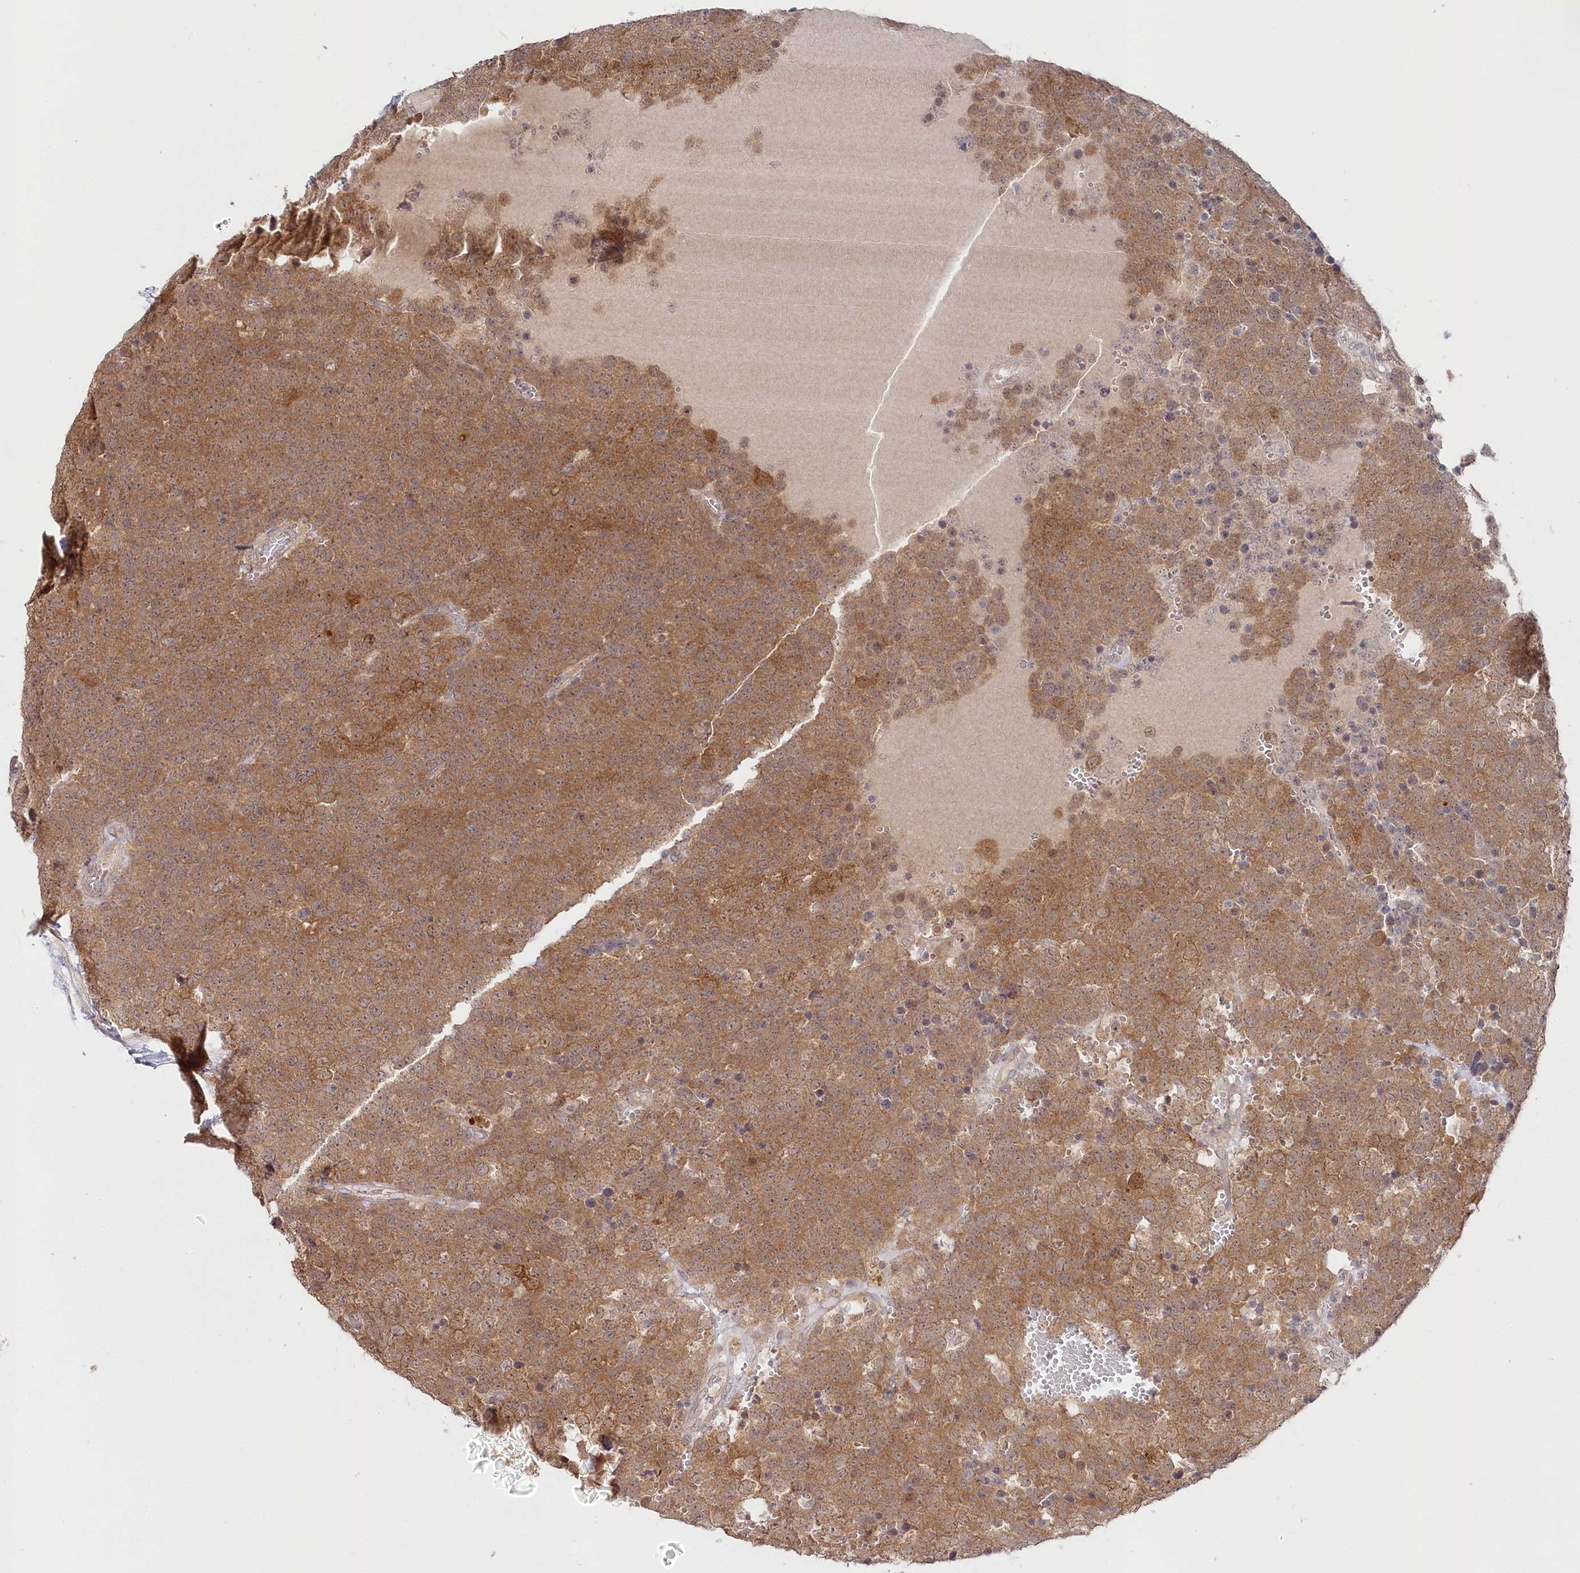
{"staining": {"intensity": "moderate", "quantity": ">75%", "location": "cytoplasmic/membranous"}, "tissue": "testis cancer", "cell_type": "Tumor cells", "image_type": "cancer", "snomed": [{"axis": "morphology", "description": "Seminoma, NOS"}, {"axis": "topography", "description": "Testis"}], "caption": "Protein expression analysis of human testis cancer (seminoma) reveals moderate cytoplasmic/membranous positivity in approximately >75% of tumor cells. (brown staining indicates protein expression, while blue staining denotes nuclei).", "gene": "AAMDC", "patient": {"sex": "male", "age": 71}}